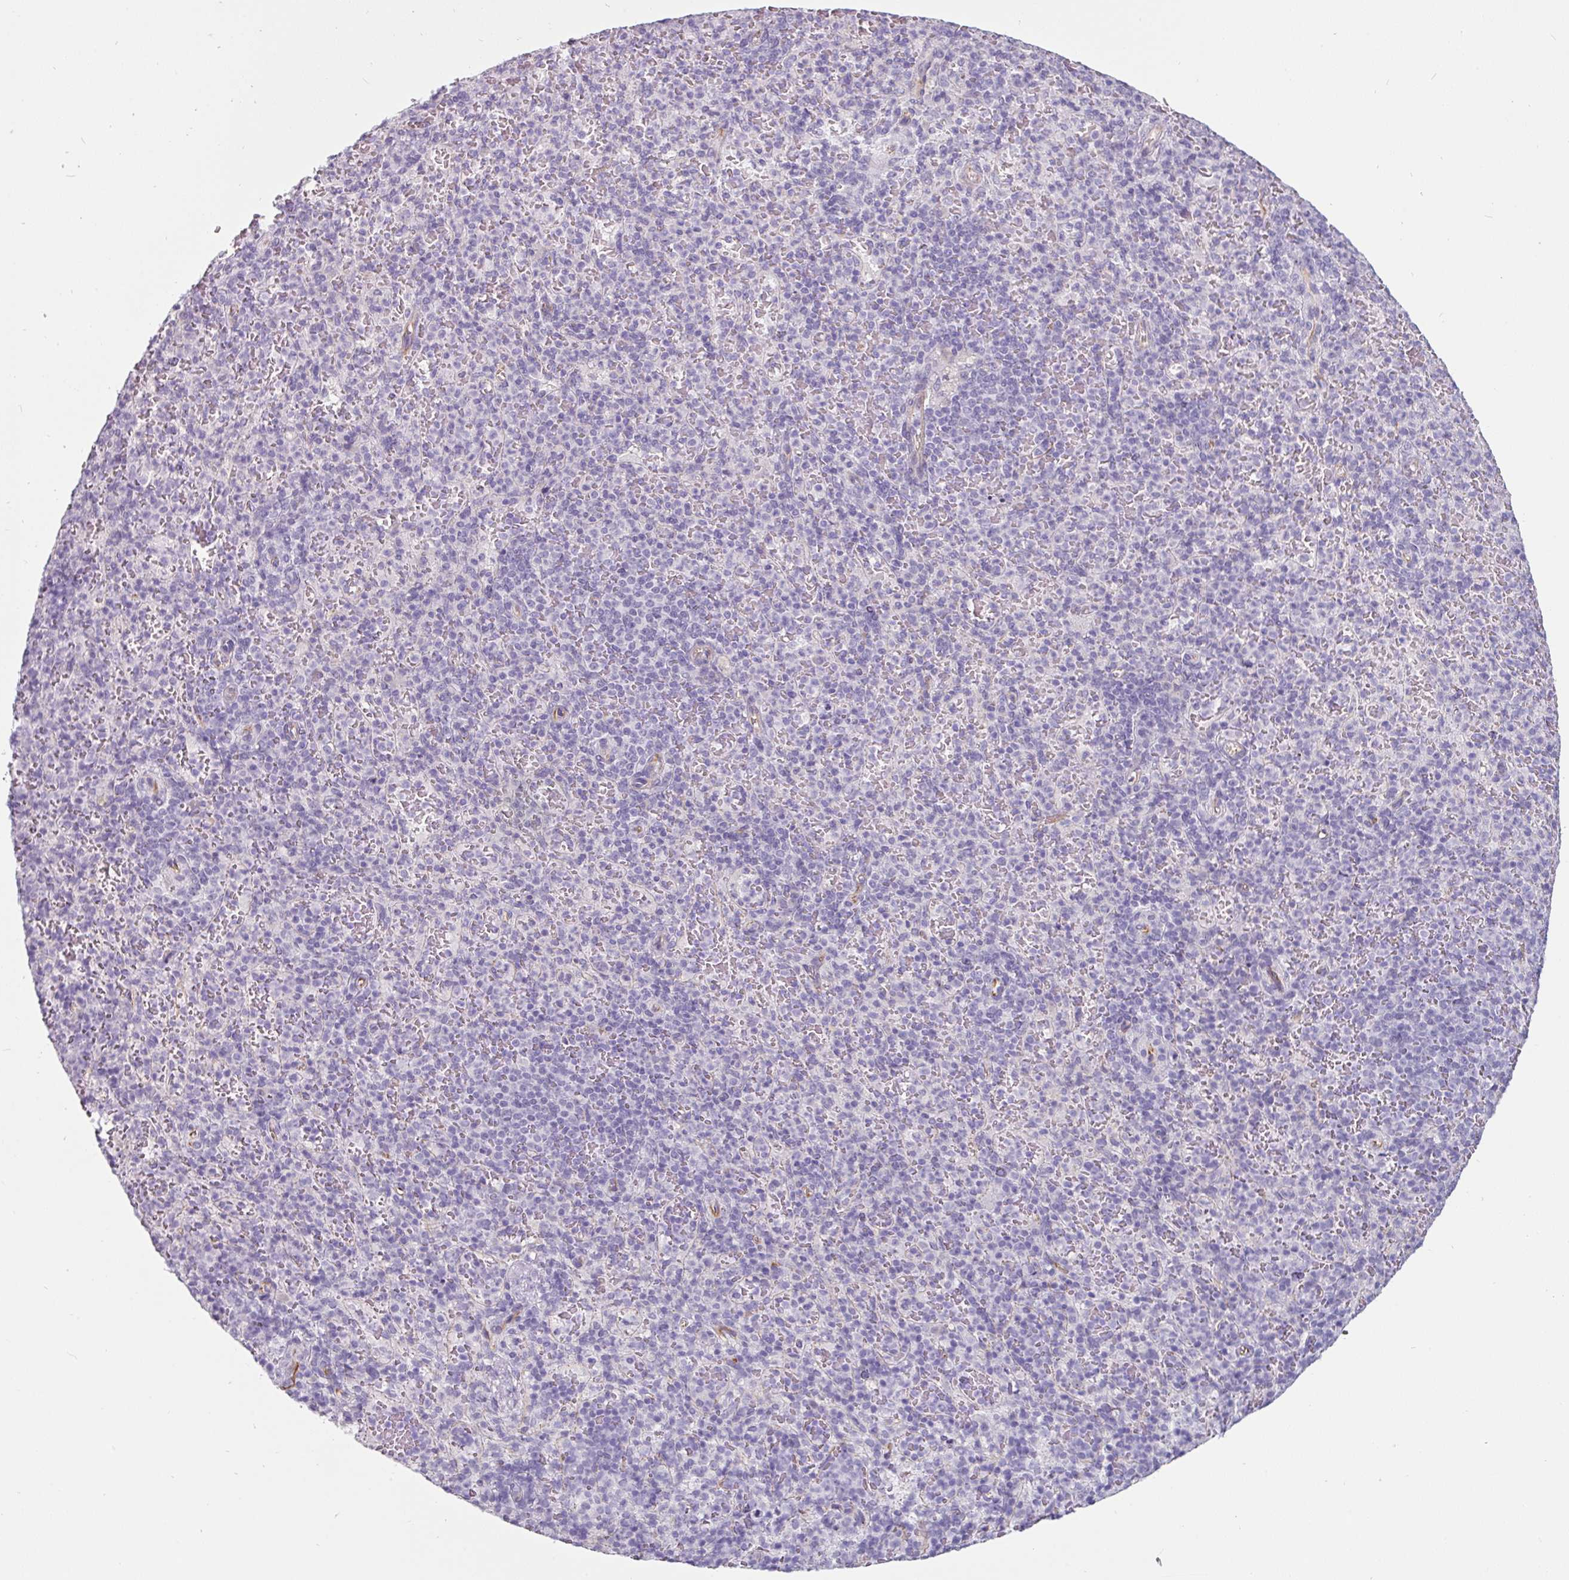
{"staining": {"intensity": "negative", "quantity": "none", "location": "none"}, "tissue": "spleen", "cell_type": "Cells in red pulp", "image_type": "normal", "snomed": [{"axis": "morphology", "description": "Normal tissue, NOS"}, {"axis": "topography", "description": "Spleen"}], "caption": "Cells in red pulp show no significant staining in normal spleen.", "gene": "EYA3", "patient": {"sex": "female", "age": 74}}